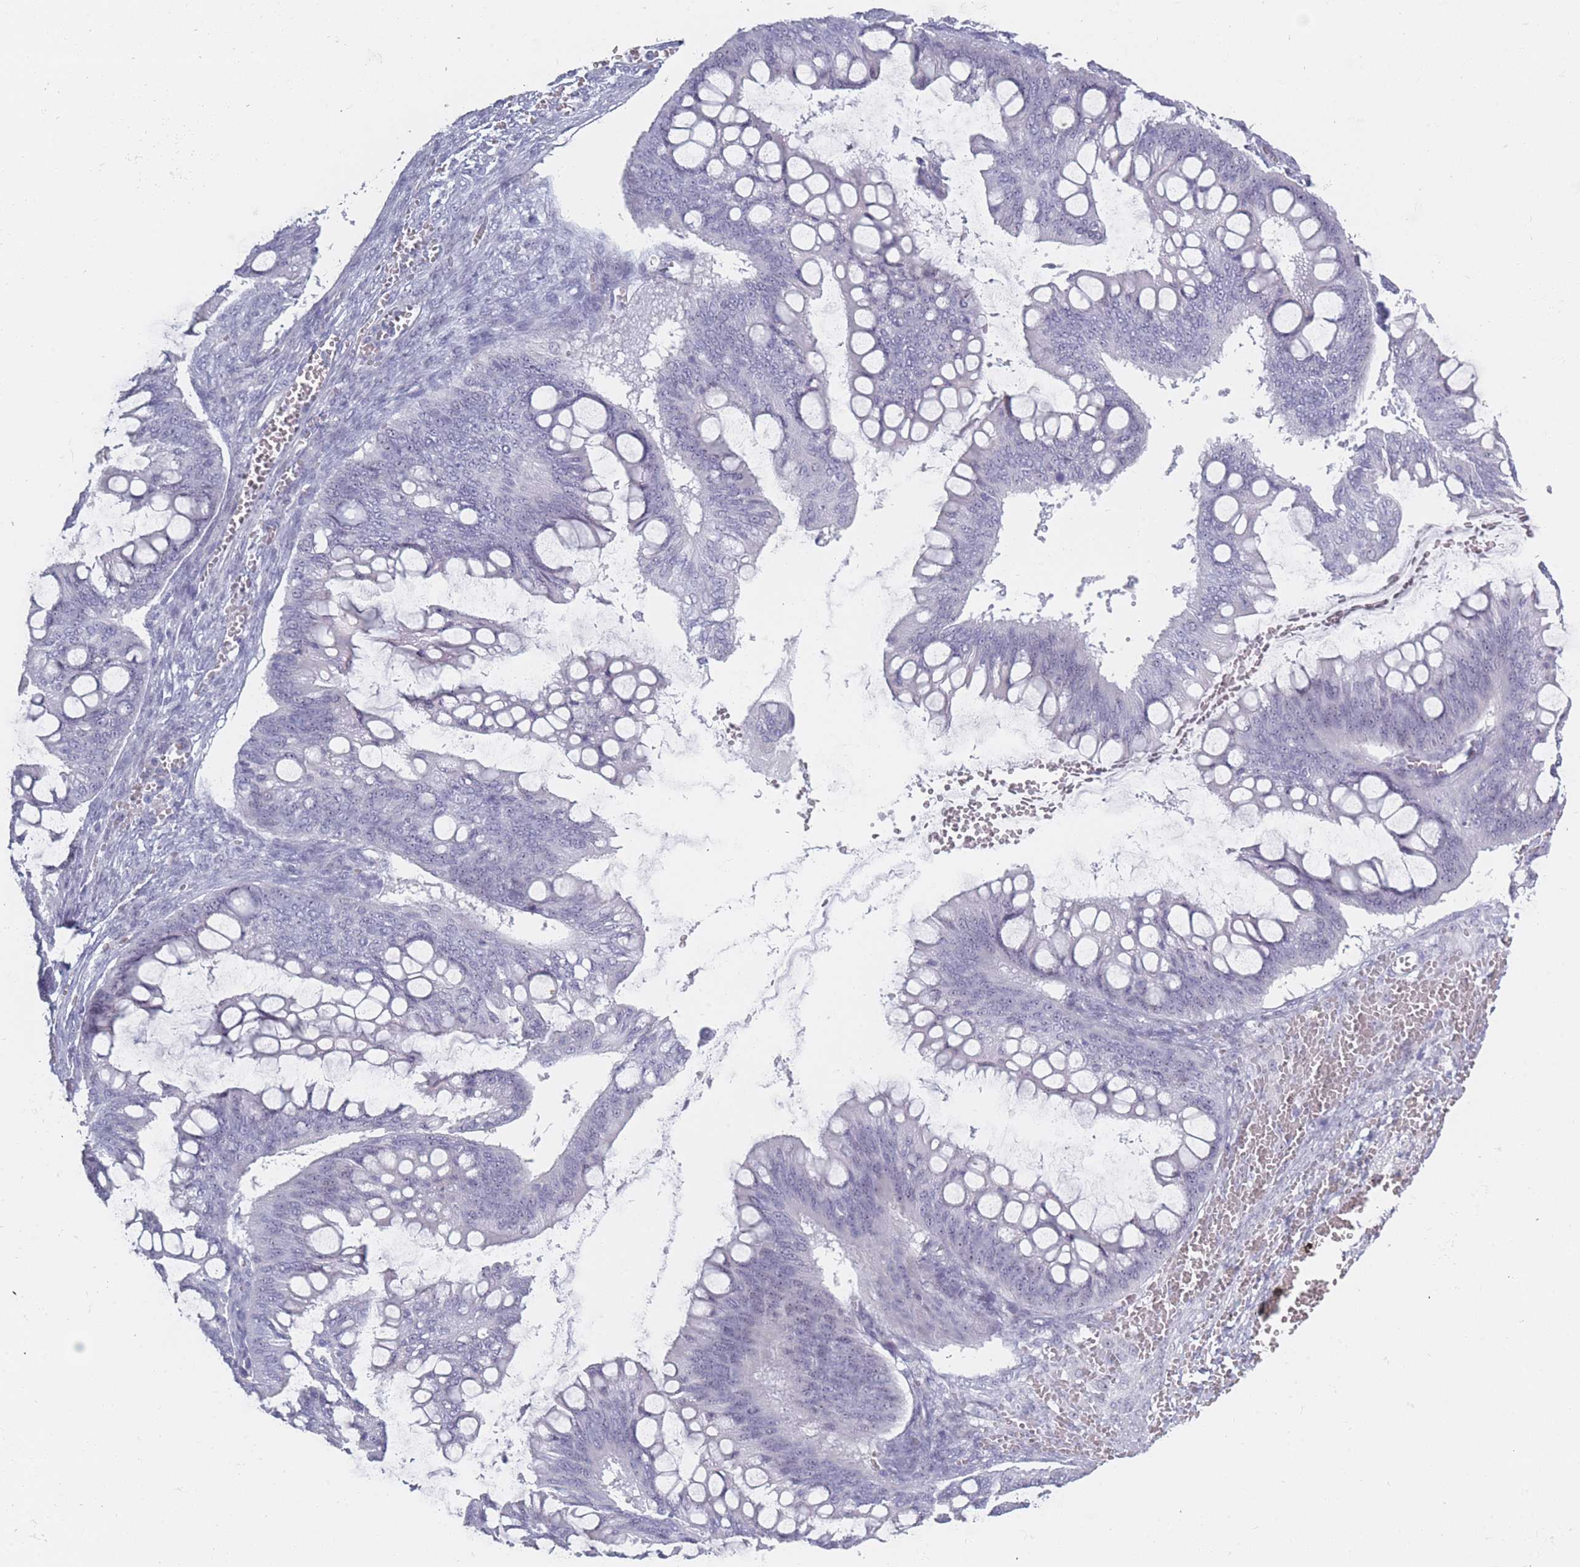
{"staining": {"intensity": "negative", "quantity": "none", "location": "none"}, "tissue": "ovarian cancer", "cell_type": "Tumor cells", "image_type": "cancer", "snomed": [{"axis": "morphology", "description": "Cystadenocarcinoma, mucinous, NOS"}, {"axis": "topography", "description": "Ovary"}], "caption": "Immunohistochemical staining of human ovarian cancer reveals no significant staining in tumor cells.", "gene": "ROS1", "patient": {"sex": "female", "age": 73}}